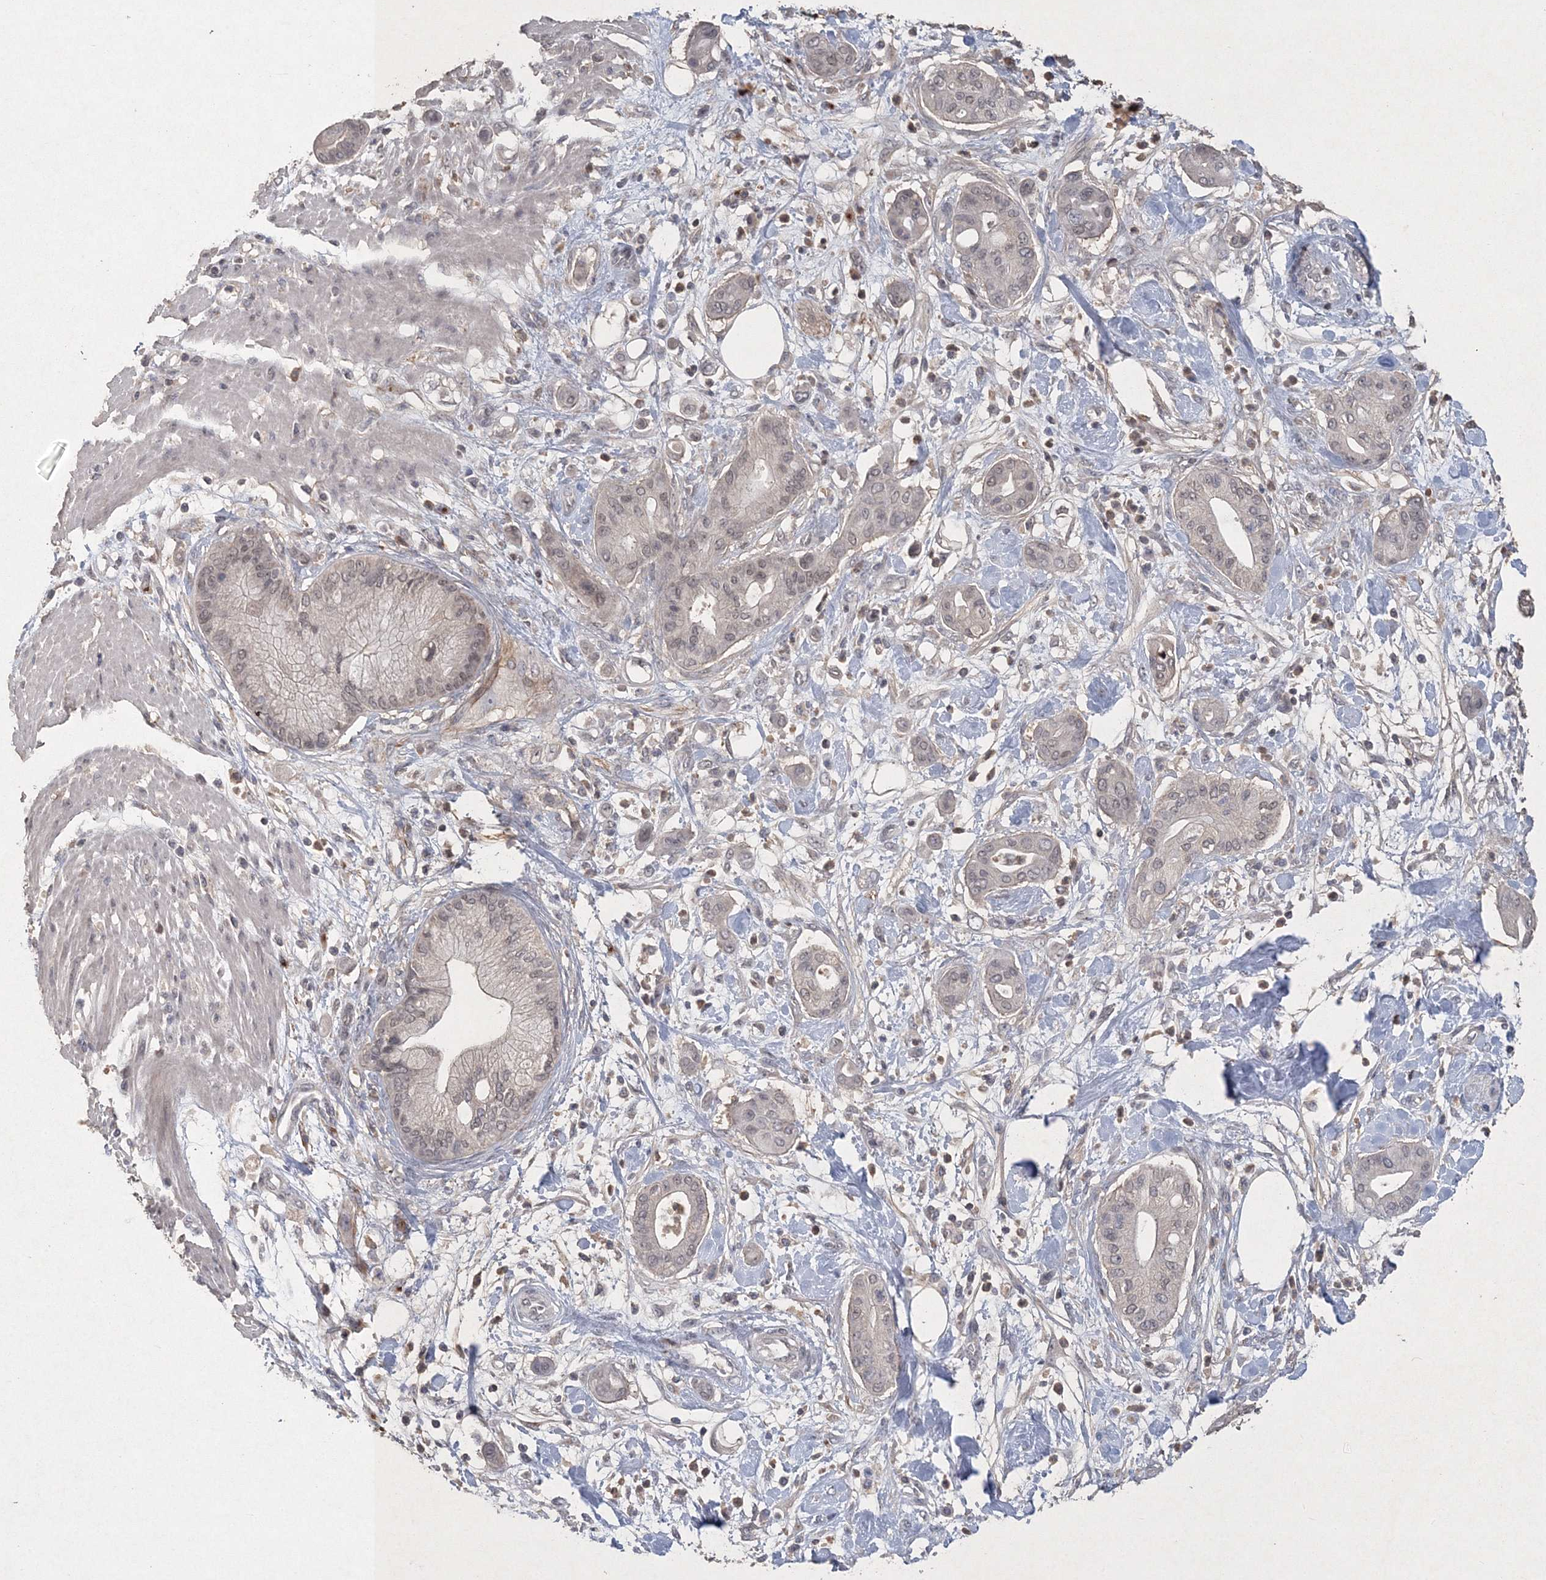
{"staining": {"intensity": "negative", "quantity": "none", "location": "none"}, "tissue": "pancreatic cancer", "cell_type": "Tumor cells", "image_type": "cancer", "snomed": [{"axis": "morphology", "description": "Adenocarcinoma, NOS"}, {"axis": "morphology", "description": "Adenocarcinoma, metastatic, NOS"}, {"axis": "topography", "description": "Lymph node"}, {"axis": "topography", "description": "Pancreas"}, {"axis": "topography", "description": "Duodenum"}], "caption": "Tumor cells are negative for protein expression in human pancreatic cancer (metastatic adenocarcinoma). The staining was performed using DAB to visualize the protein expression in brown, while the nuclei were stained in blue with hematoxylin (Magnification: 20x).", "gene": "UIMC1", "patient": {"sex": "female", "age": 64}}